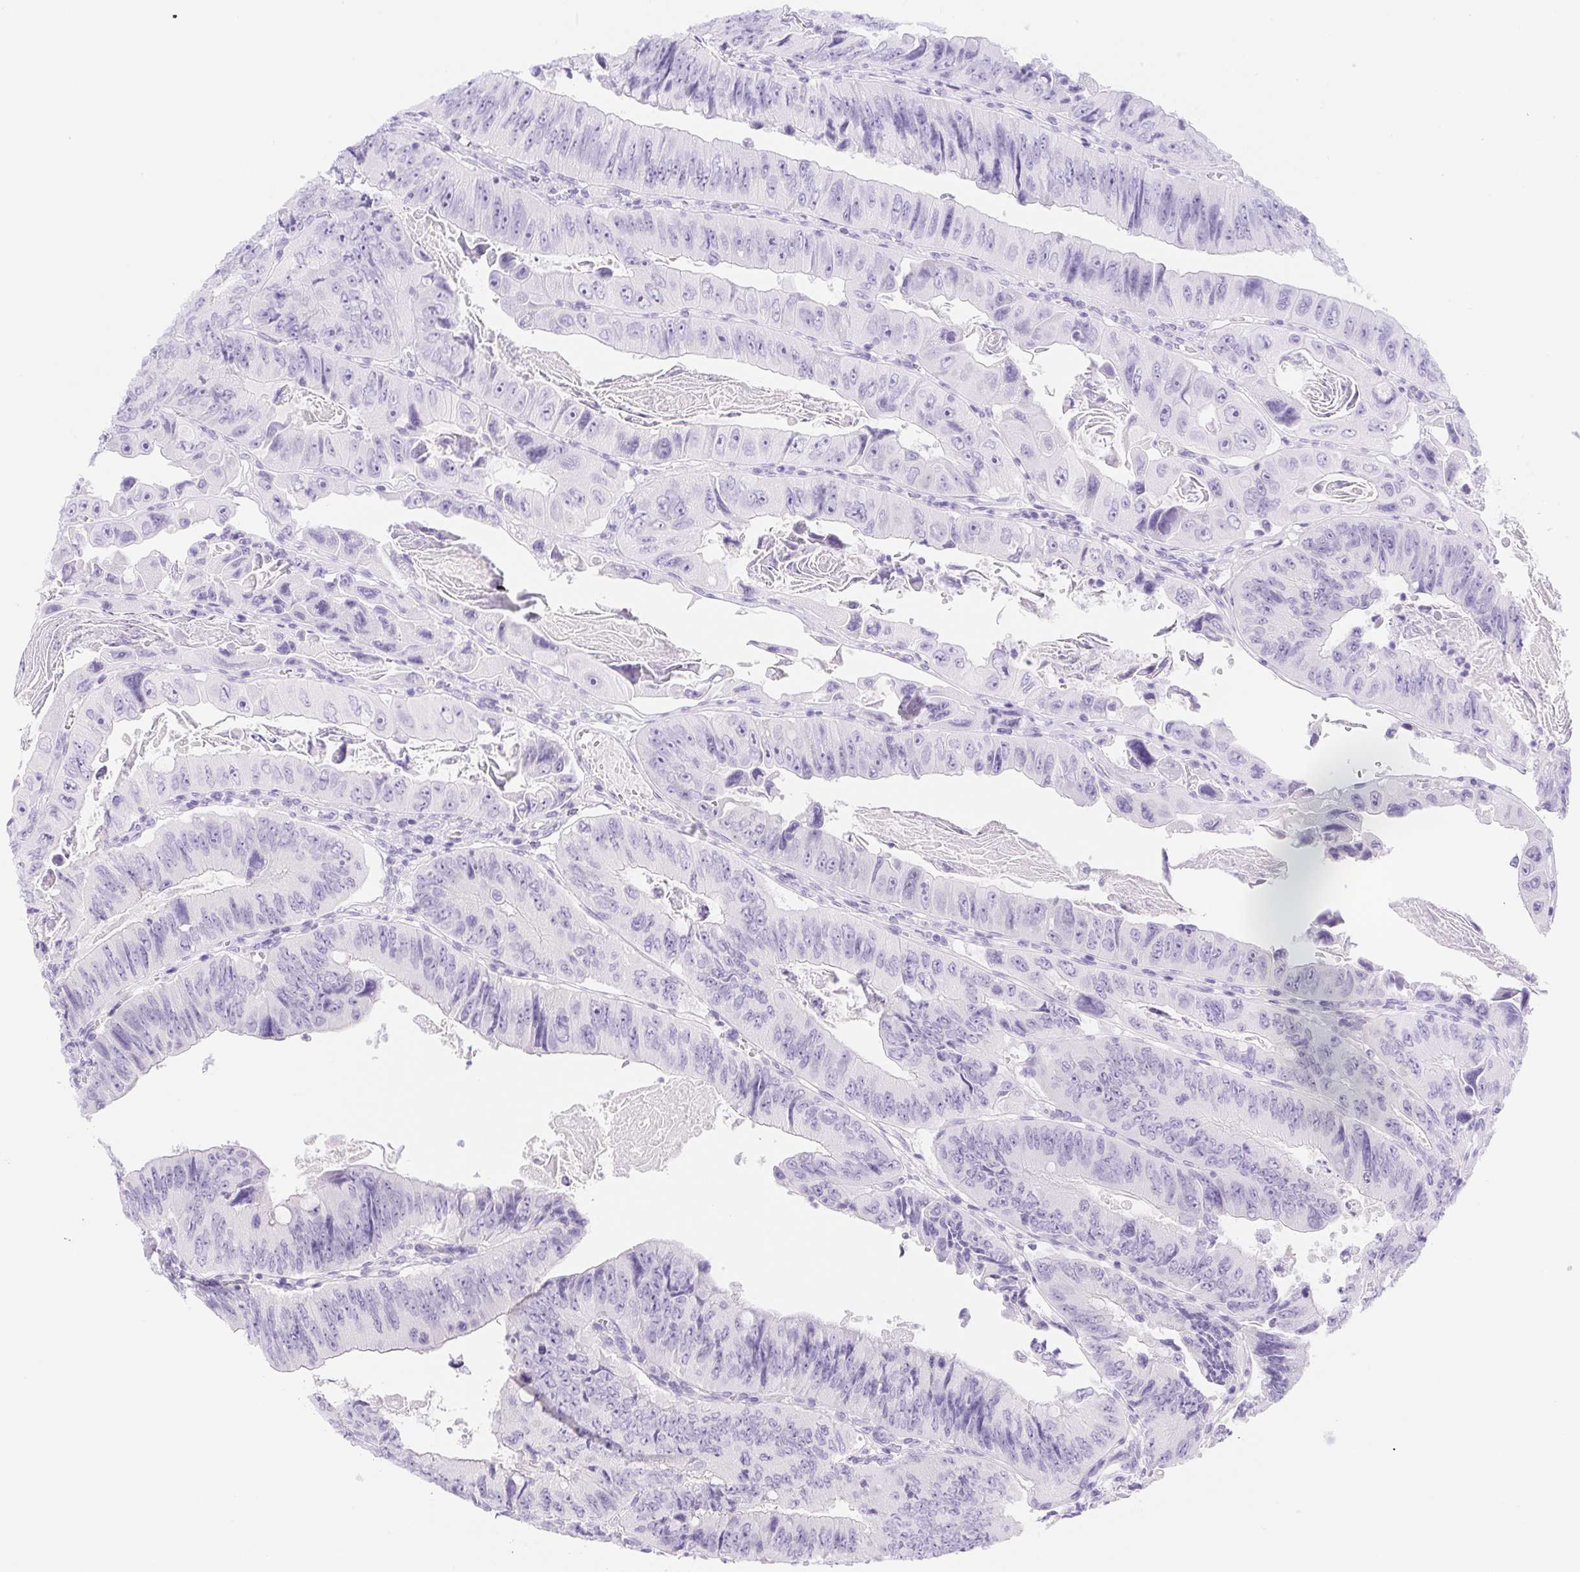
{"staining": {"intensity": "negative", "quantity": "none", "location": "none"}, "tissue": "colorectal cancer", "cell_type": "Tumor cells", "image_type": "cancer", "snomed": [{"axis": "morphology", "description": "Adenocarcinoma, NOS"}, {"axis": "topography", "description": "Colon"}], "caption": "Tumor cells show no significant protein staining in colorectal adenocarcinoma.", "gene": "DYNC2LI1", "patient": {"sex": "female", "age": 84}}